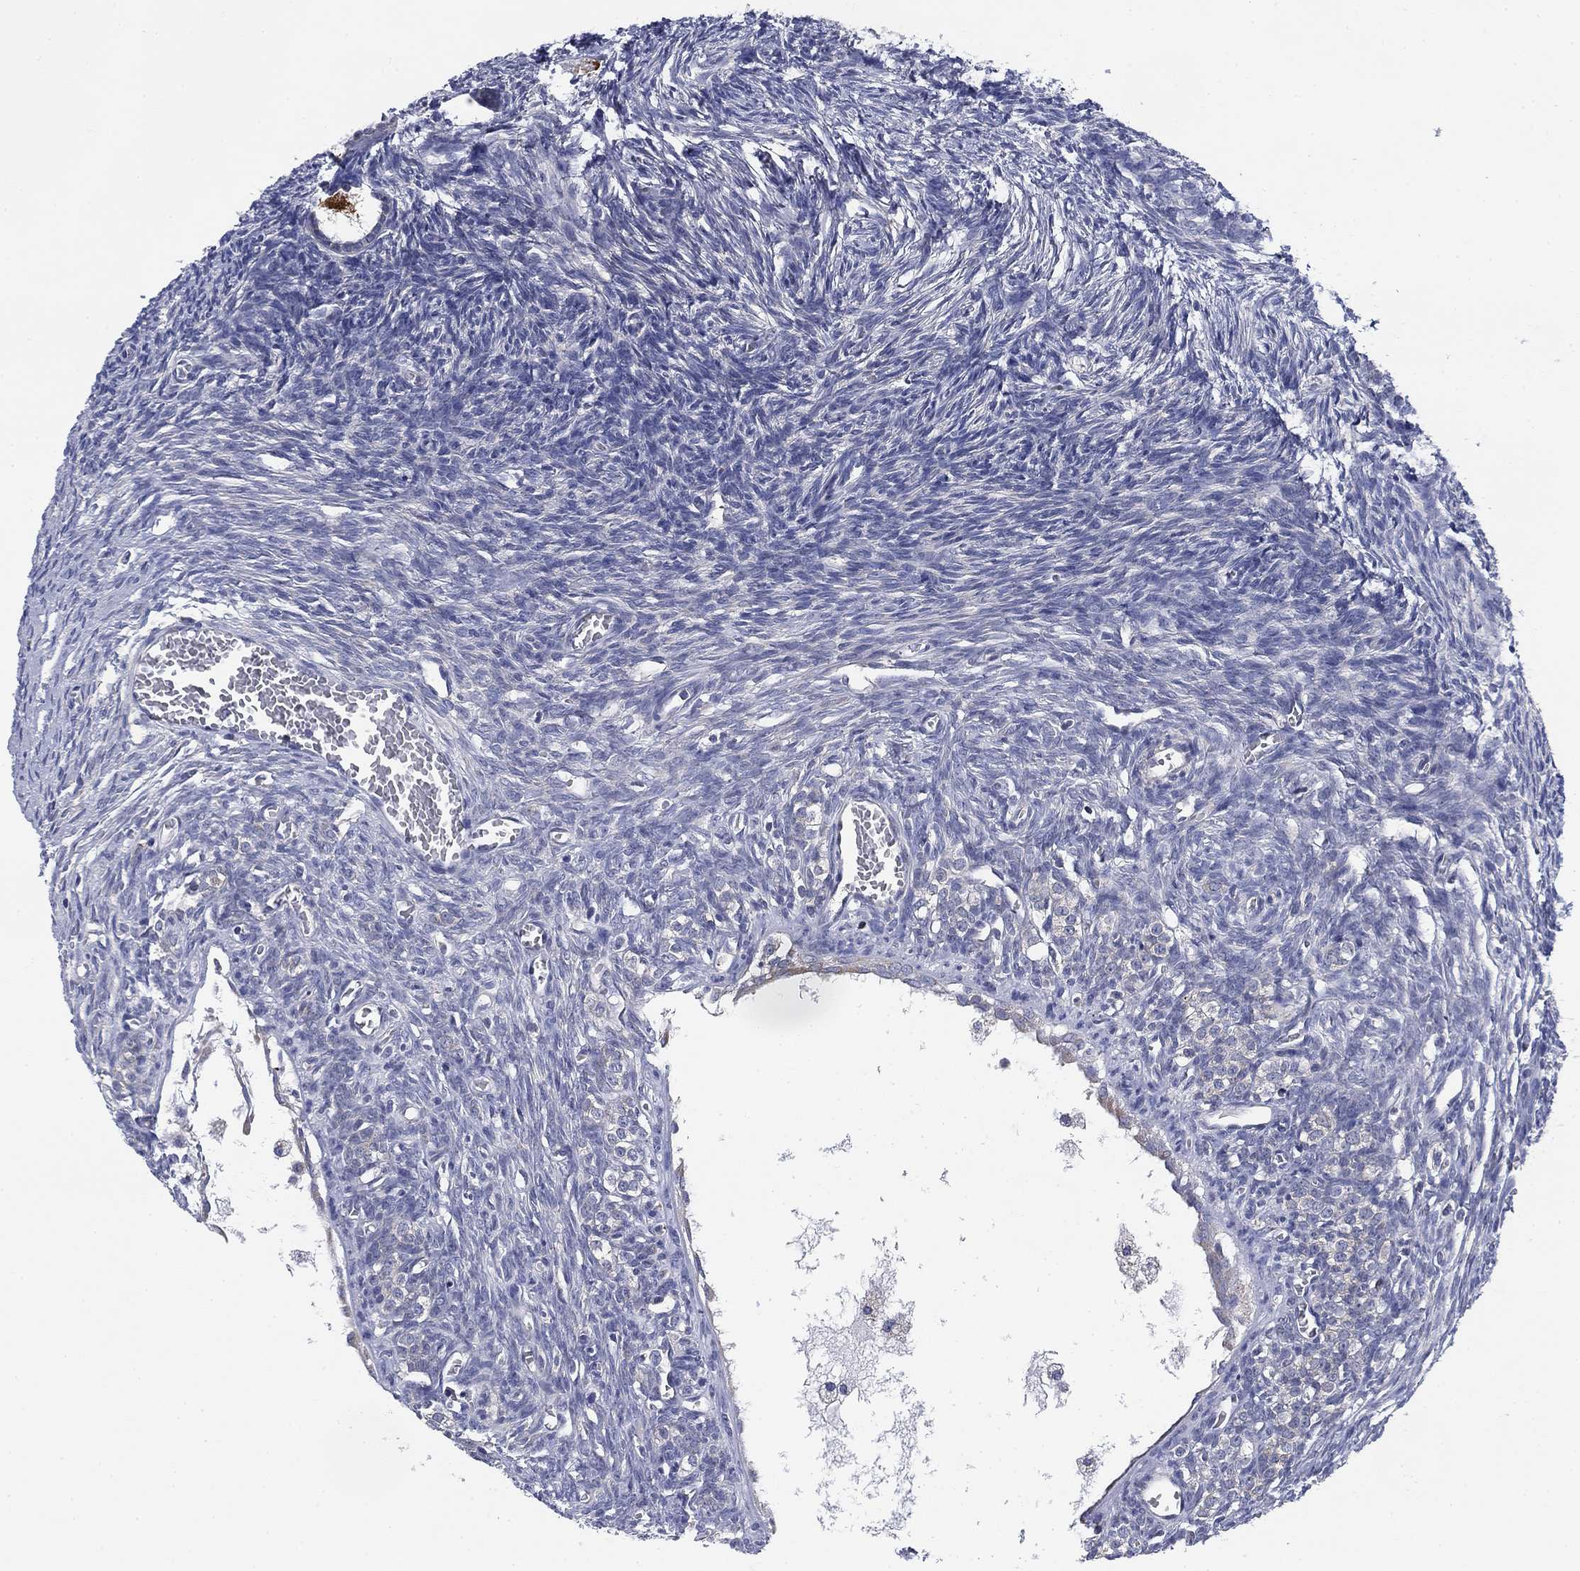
{"staining": {"intensity": "strong", "quantity": "25%-75%", "location": "cytoplasmic/membranous"}, "tissue": "ovary", "cell_type": "Follicle cells", "image_type": "normal", "snomed": [{"axis": "morphology", "description": "Normal tissue, NOS"}, {"axis": "topography", "description": "Ovary"}], "caption": "Follicle cells demonstrate strong cytoplasmic/membranous positivity in about 25%-75% of cells in benign ovary.", "gene": "NACAD", "patient": {"sex": "female", "age": 27}}